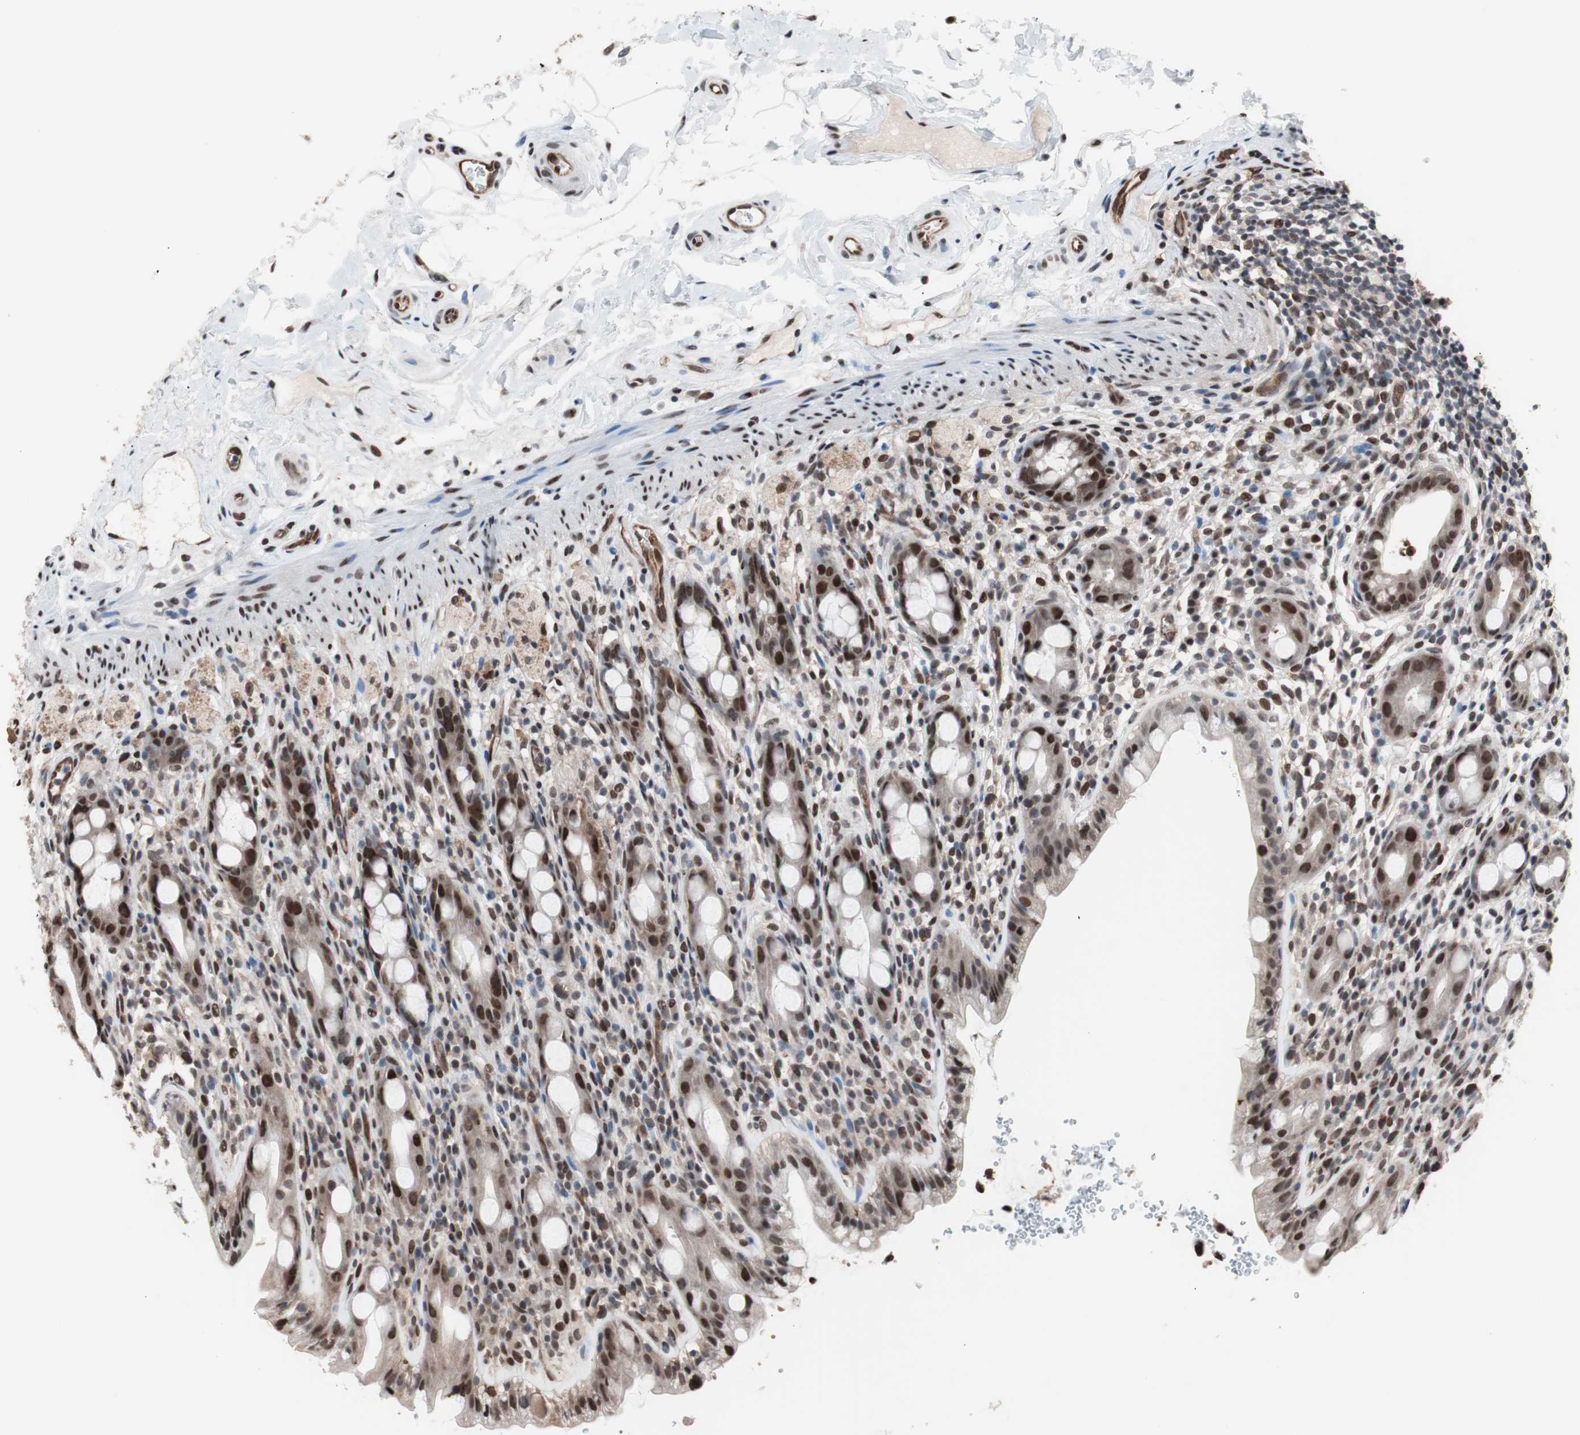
{"staining": {"intensity": "strong", "quantity": ">75%", "location": "cytoplasmic/membranous,nuclear"}, "tissue": "rectum", "cell_type": "Glandular cells", "image_type": "normal", "snomed": [{"axis": "morphology", "description": "Normal tissue, NOS"}, {"axis": "topography", "description": "Rectum"}], "caption": "Strong cytoplasmic/membranous,nuclear expression for a protein is seen in approximately >75% of glandular cells of normal rectum using IHC.", "gene": "POGZ", "patient": {"sex": "male", "age": 44}}